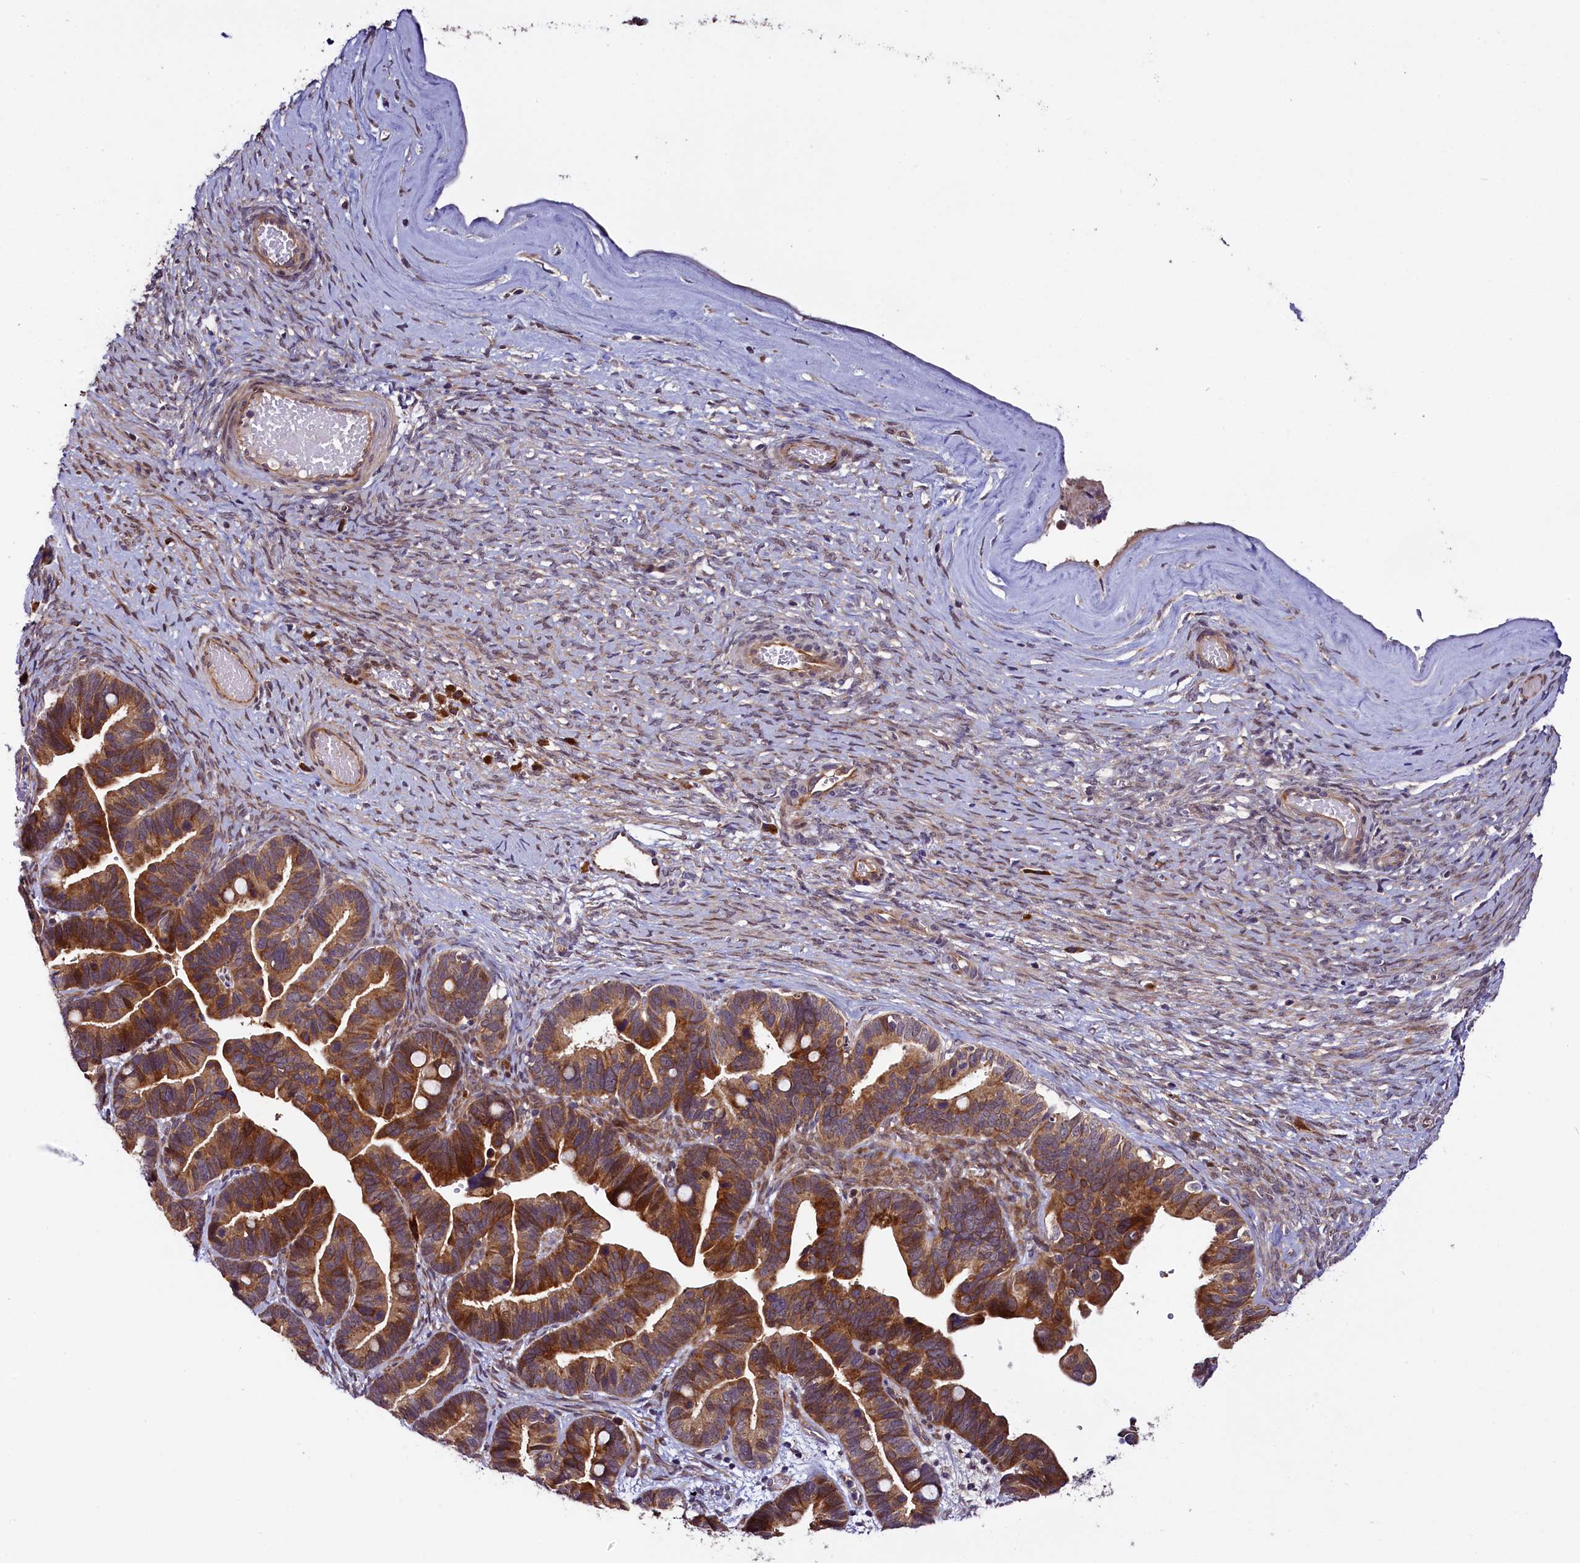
{"staining": {"intensity": "moderate", "quantity": ">75%", "location": "cytoplasmic/membranous"}, "tissue": "ovarian cancer", "cell_type": "Tumor cells", "image_type": "cancer", "snomed": [{"axis": "morphology", "description": "Cystadenocarcinoma, serous, NOS"}, {"axis": "topography", "description": "Ovary"}], "caption": "Ovarian serous cystadenocarcinoma stained with a brown dye displays moderate cytoplasmic/membranous positive positivity in approximately >75% of tumor cells.", "gene": "RPUSD2", "patient": {"sex": "female", "age": 56}}